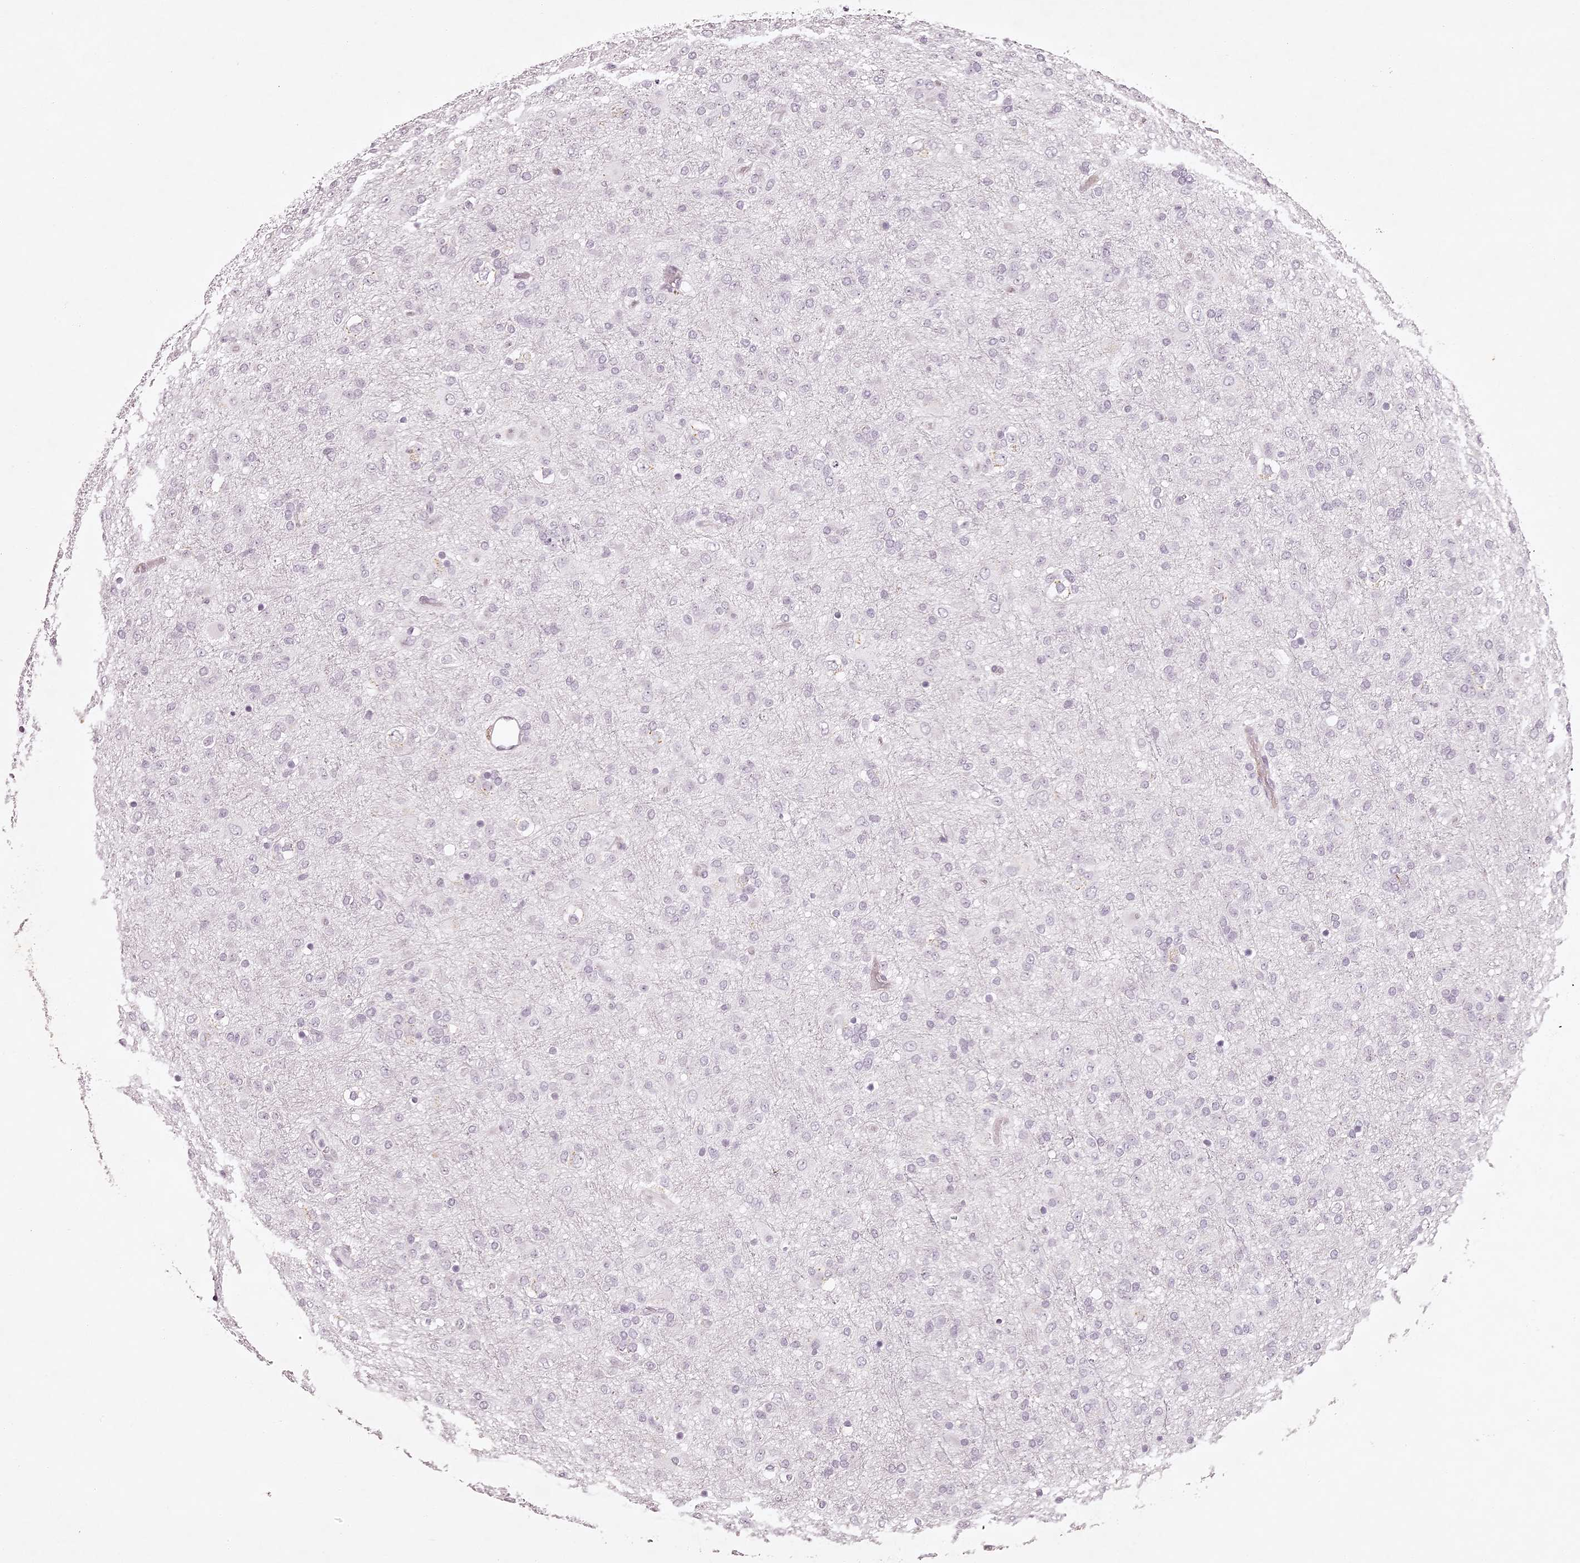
{"staining": {"intensity": "negative", "quantity": "none", "location": "none"}, "tissue": "glioma", "cell_type": "Tumor cells", "image_type": "cancer", "snomed": [{"axis": "morphology", "description": "Glioma, malignant, Low grade"}, {"axis": "topography", "description": "Brain"}], "caption": "Low-grade glioma (malignant) stained for a protein using immunohistochemistry (IHC) exhibits no expression tumor cells.", "gene": "ELAPOR1", "patient": {"sex": "male", "age": 65}}